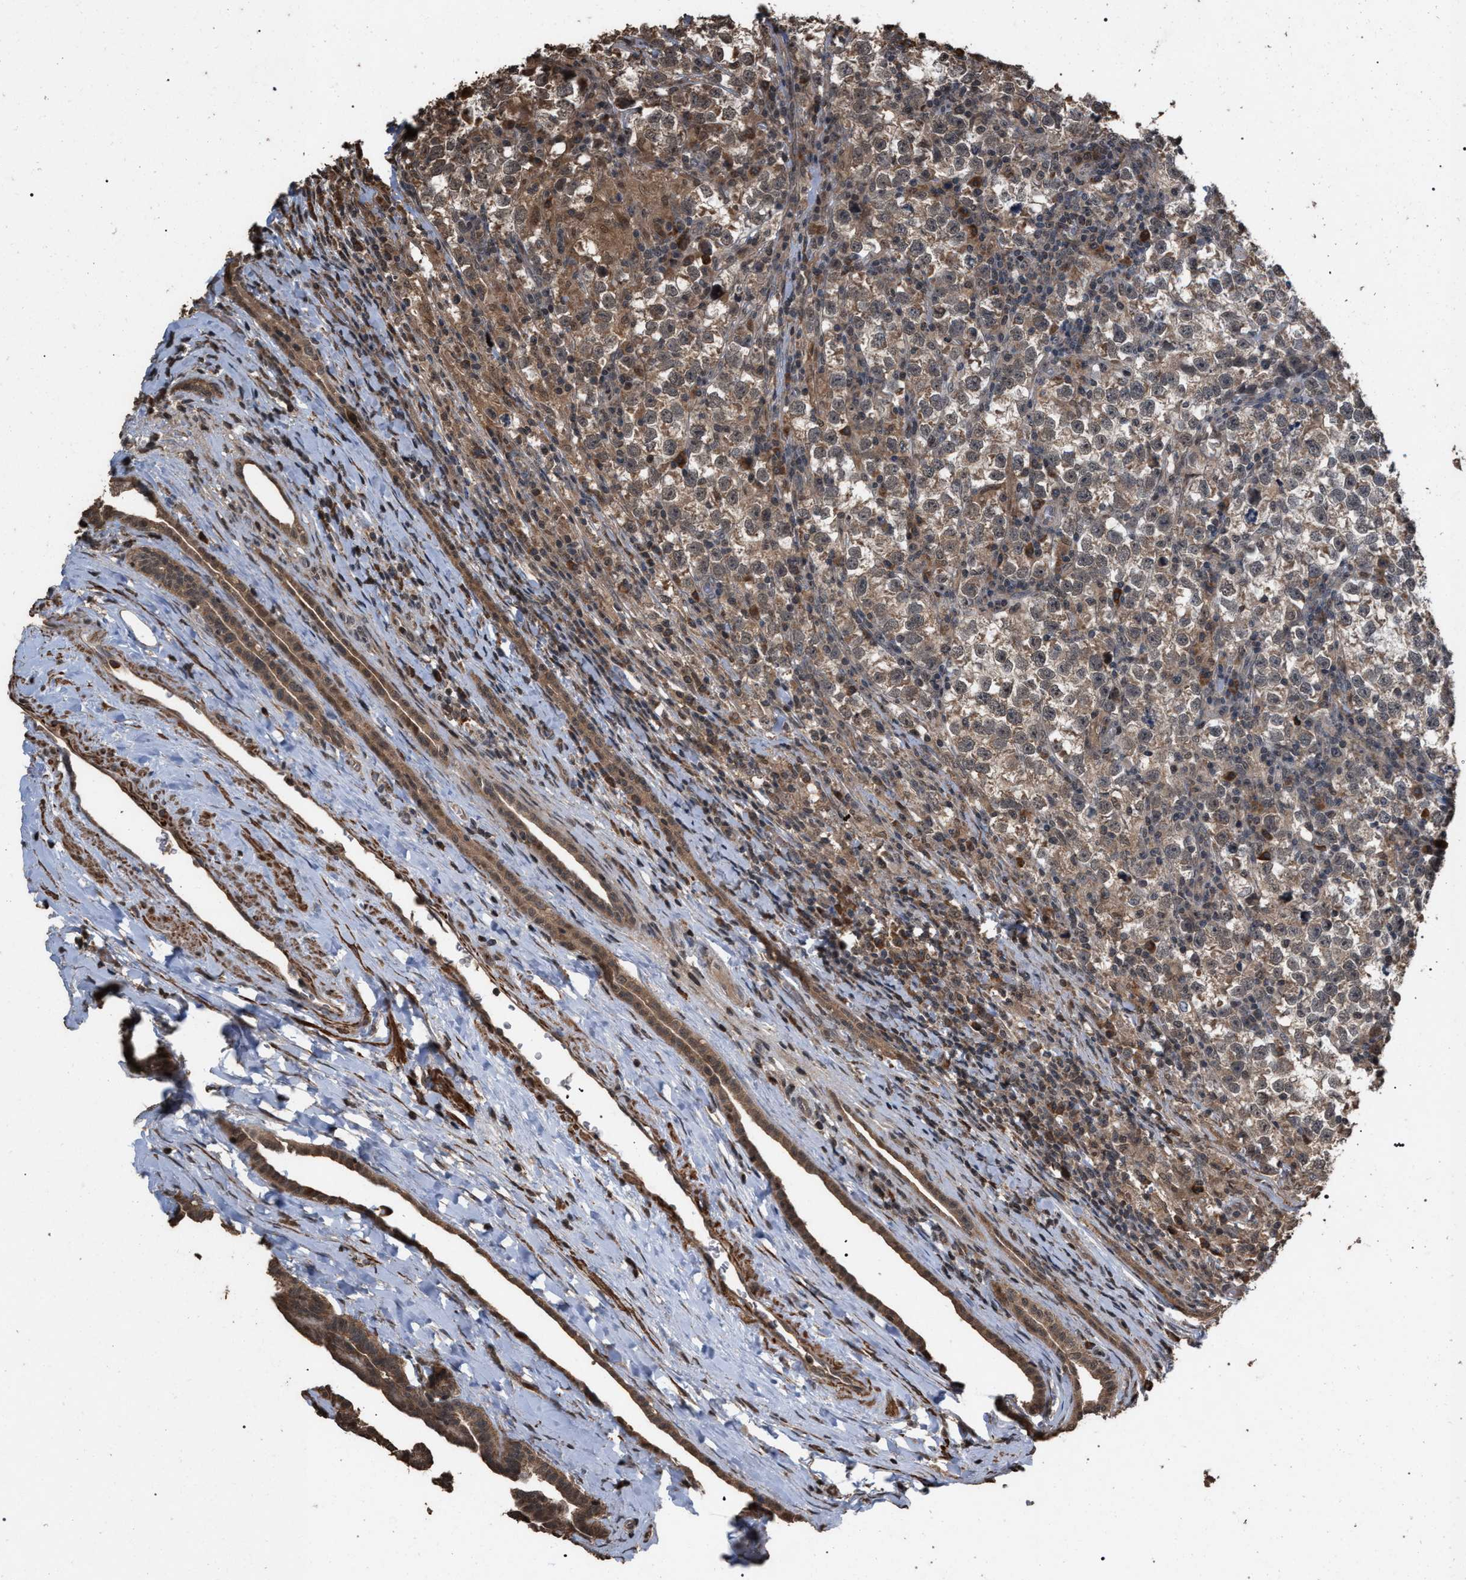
{"staining": {"intensity": "weak", "quantity": ">75%", "location": "cytoplasmic/membranous"}, "tissue": "testis cancer", "cell_type": "Tumor cells", "image_type": "cancer", "snomed": [{"axis": "morphology", "description": "Normal tissue, NOS"}, {"axis": "morphology", "description": "Seminoma, NOS"}, {"axis": "topography", "description": "Testis"}], "caption": "A brown stain shows weak cytoplasmic/membranous positivity of a protein in testis cancer (seminoma) tumor cells. The protein is stained brown, and the nuclei are stained in blue (DAB (3,3'-diaminobenzidine) IHC with brightfield microscopy, high magnification).", "gene": "NAA35", "patient": {"sex": "male", "age": 43}}